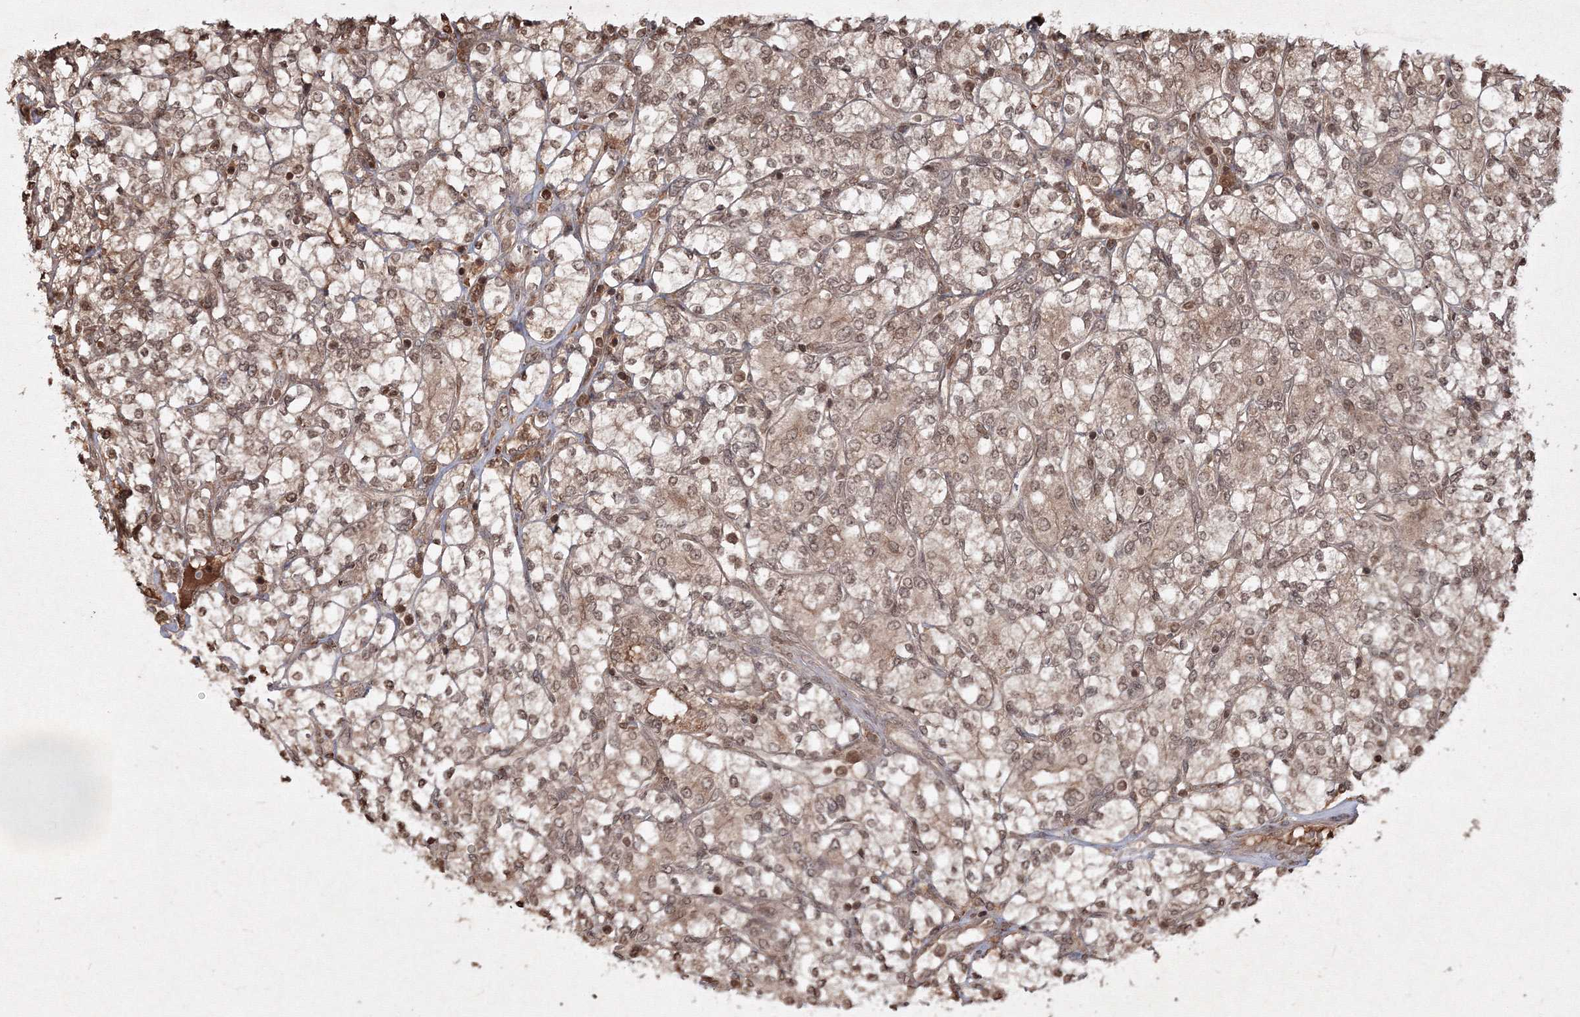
{"staining": {"intensity": "moderate", "quantity": ">75%", "location": "cytoplasmic/membranous,nuclear"}, "tissue": "renal cancer", "cell_type": "Tumor cells", "image_type": "cancer", "snomed": [{"axis": "morphology", "description": "Adenocarcinoma, NOS"}, {"axis": "topography", "description": "Kidney"}], "caption": "Protein staining by immunohistochemistry reveals moderate cytoplasmic/membranous and nuclear expression in about >75% of tumor cells in renal cancer.", "gene": "PEX13", "patient": {"sex": "male", "age": 77}}